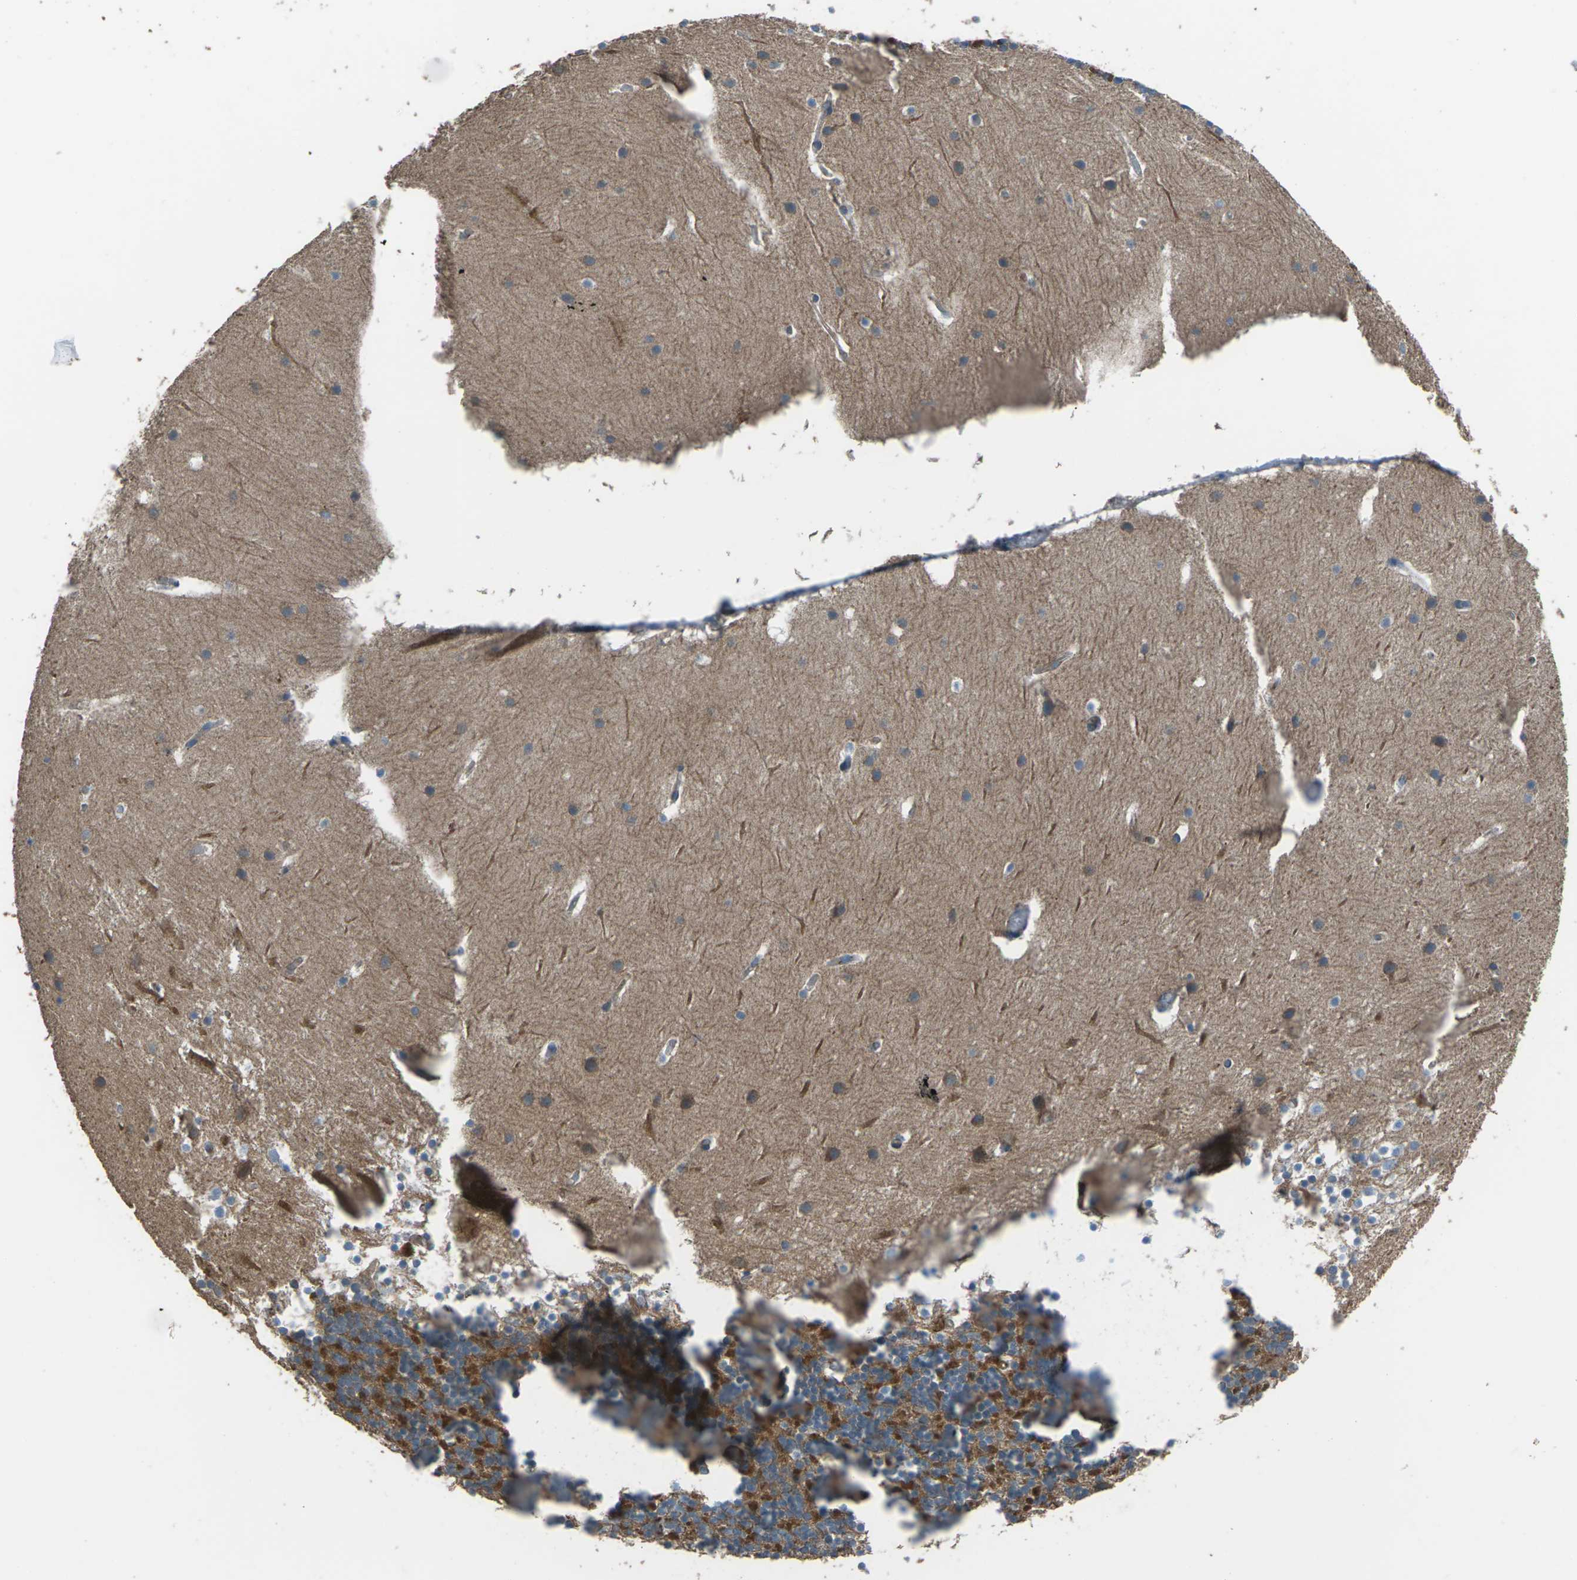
{"staining": {"intensity": "strong", "quantity": "25%-75%", "location": "cytoplasmic/membranous"}, "tissue": "cerebellum", "cell_type": "Cells in granular layer", "image_type": "normal", "snomed": [{"axis": "morphology", "description": "Normal tissue, NOS"}, {"axis": "topography", "description": "Cerebellum"}], "caption": "Brown immunohistochemical staining in normal human cerebellum displays strong cytoplasmic/membranous staining in approximately 25%-75% of cells in granular layer. The protein is shown in brown color, while the nuclei are stained blue.", "gene": "CMTM4", "patient": {"sex": "male", "age": 45}}